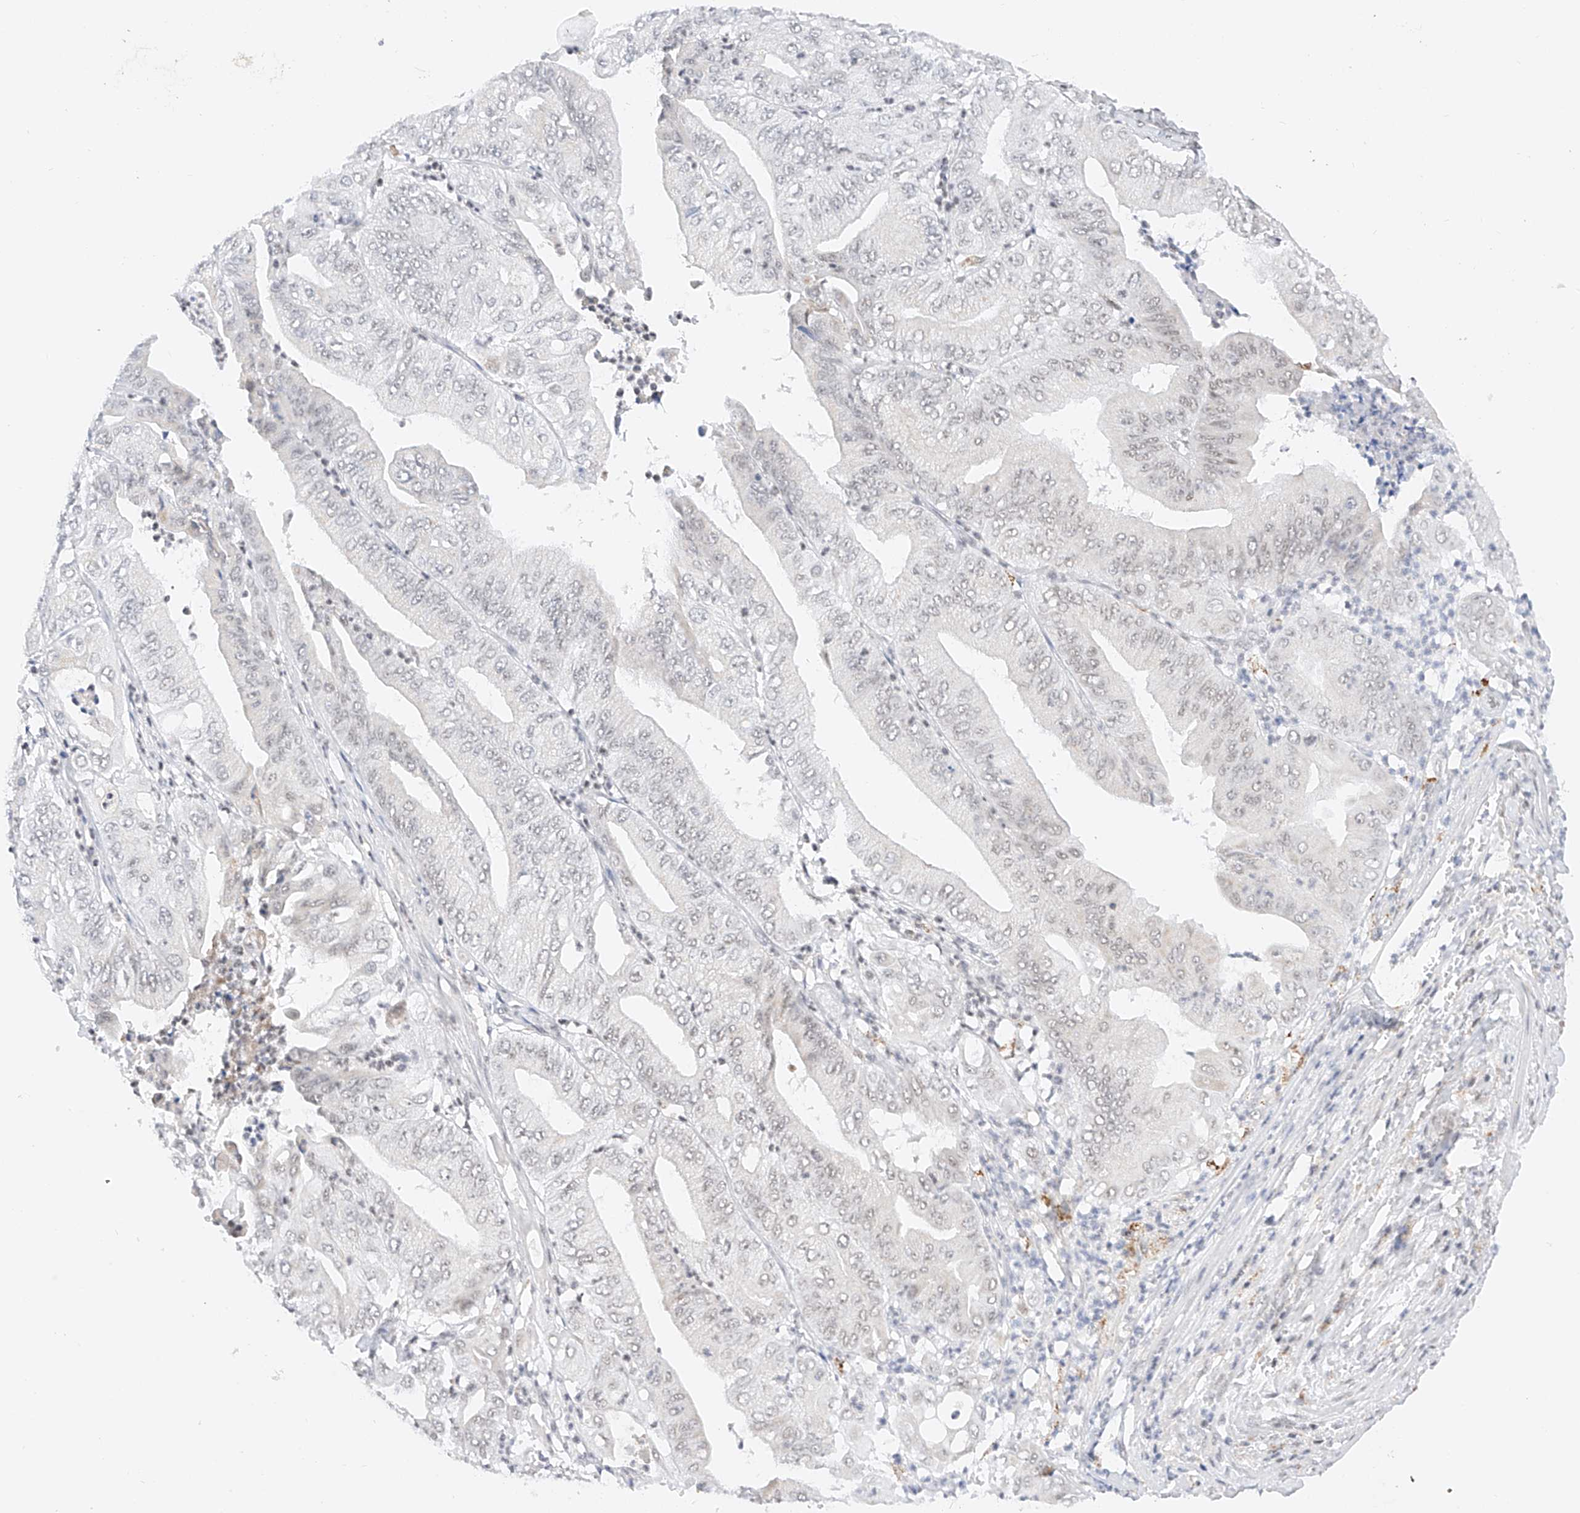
{"staining": {"intensity": "weak", "quantity": "<25%", "location": "nuclear"}, "tissue": "pancreatic cancer", "cell_type": "Tumor cells", "image_type": "cancer", "snomed": [{"axis": "morphology", "description": "Adenocarcinoma, NOS"}, {"axis": "topography", "description": "Pancreas"}], "caption": "Immunohistochemistry (IHC) histopathology image of pancreatic cancer (adenocarcinoma) stained for a protein (brown), which displays no expression in tumor cells.", "gene": "NRF1", "patient": {"sex": "female", "age": 77}}